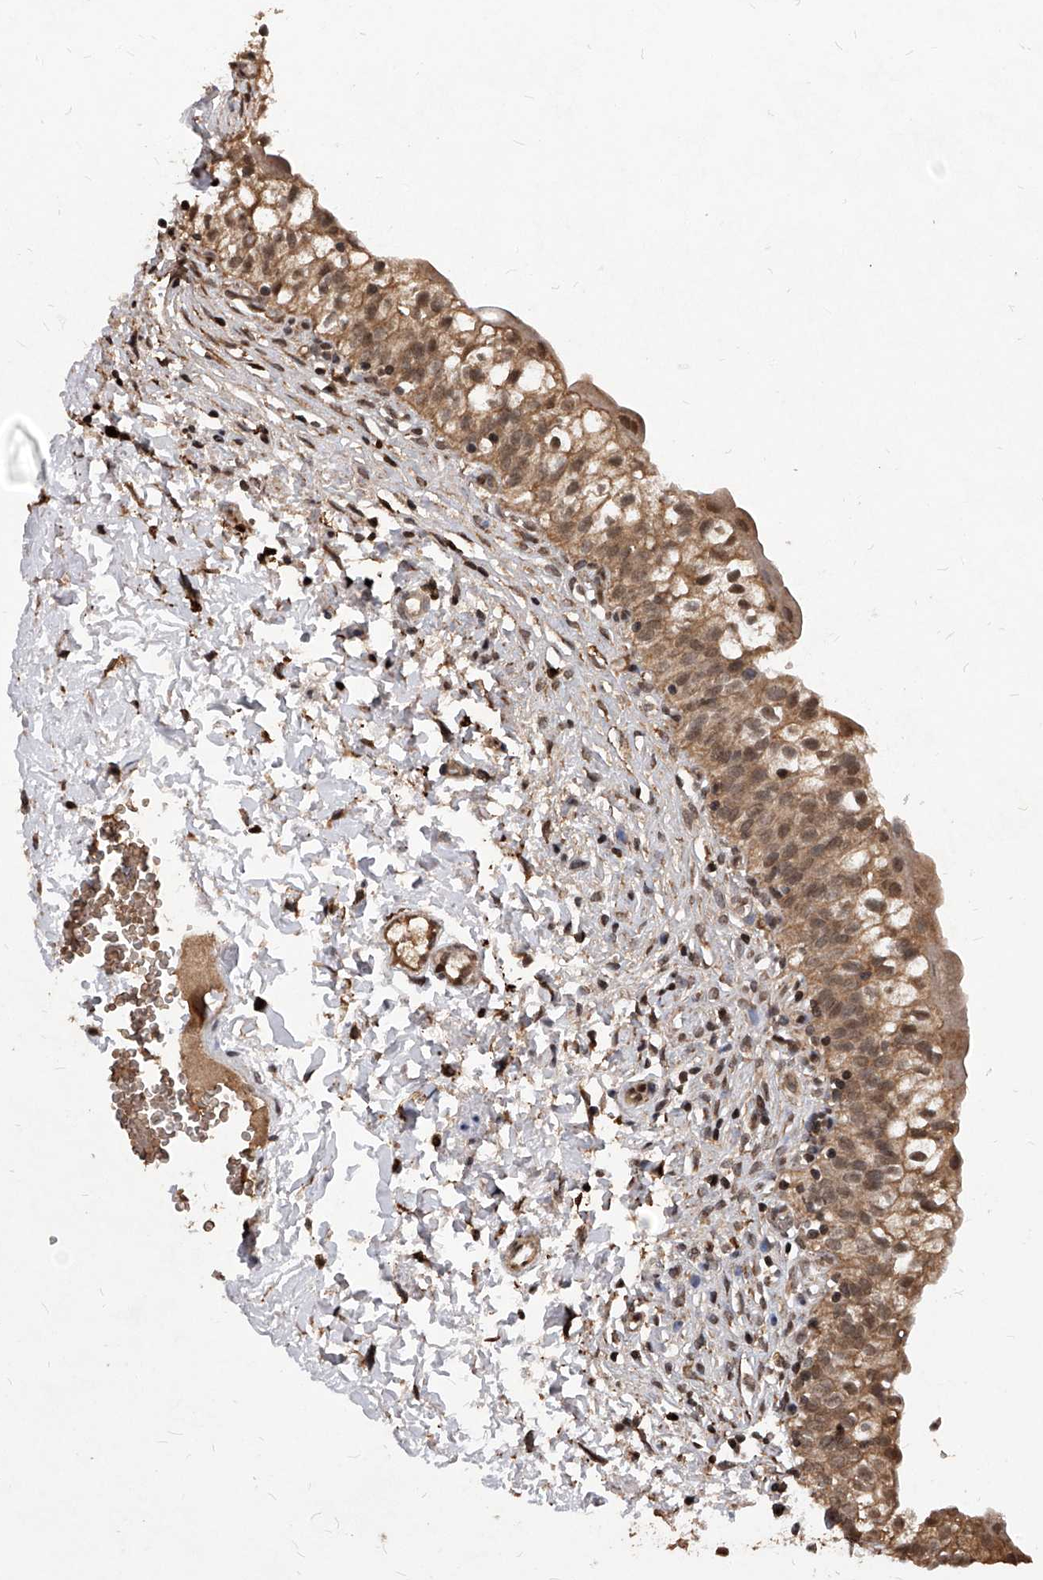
{"staining": {"intensity": "moderate", "quantity": ">75%", "location": "cytoplasmic/membranous,nuclear"}, "tissue": "urinary bladder", "cell_type": "Urothelial cells", "image_type": "normal", "snomed": [{"axis": "morphology", "description": "Normal tissue, NOS"}, {"axis": "topography", "description": "Urinary bladder"}], "caption": "Urothelial cells exhibit medium levels of moderate cytoplasmic/membranous,nuclear staining in approximately >75% of cells in benign urinary bladder.", "gene": "ID1", "patient": {"sex": "male", "age": 55}}